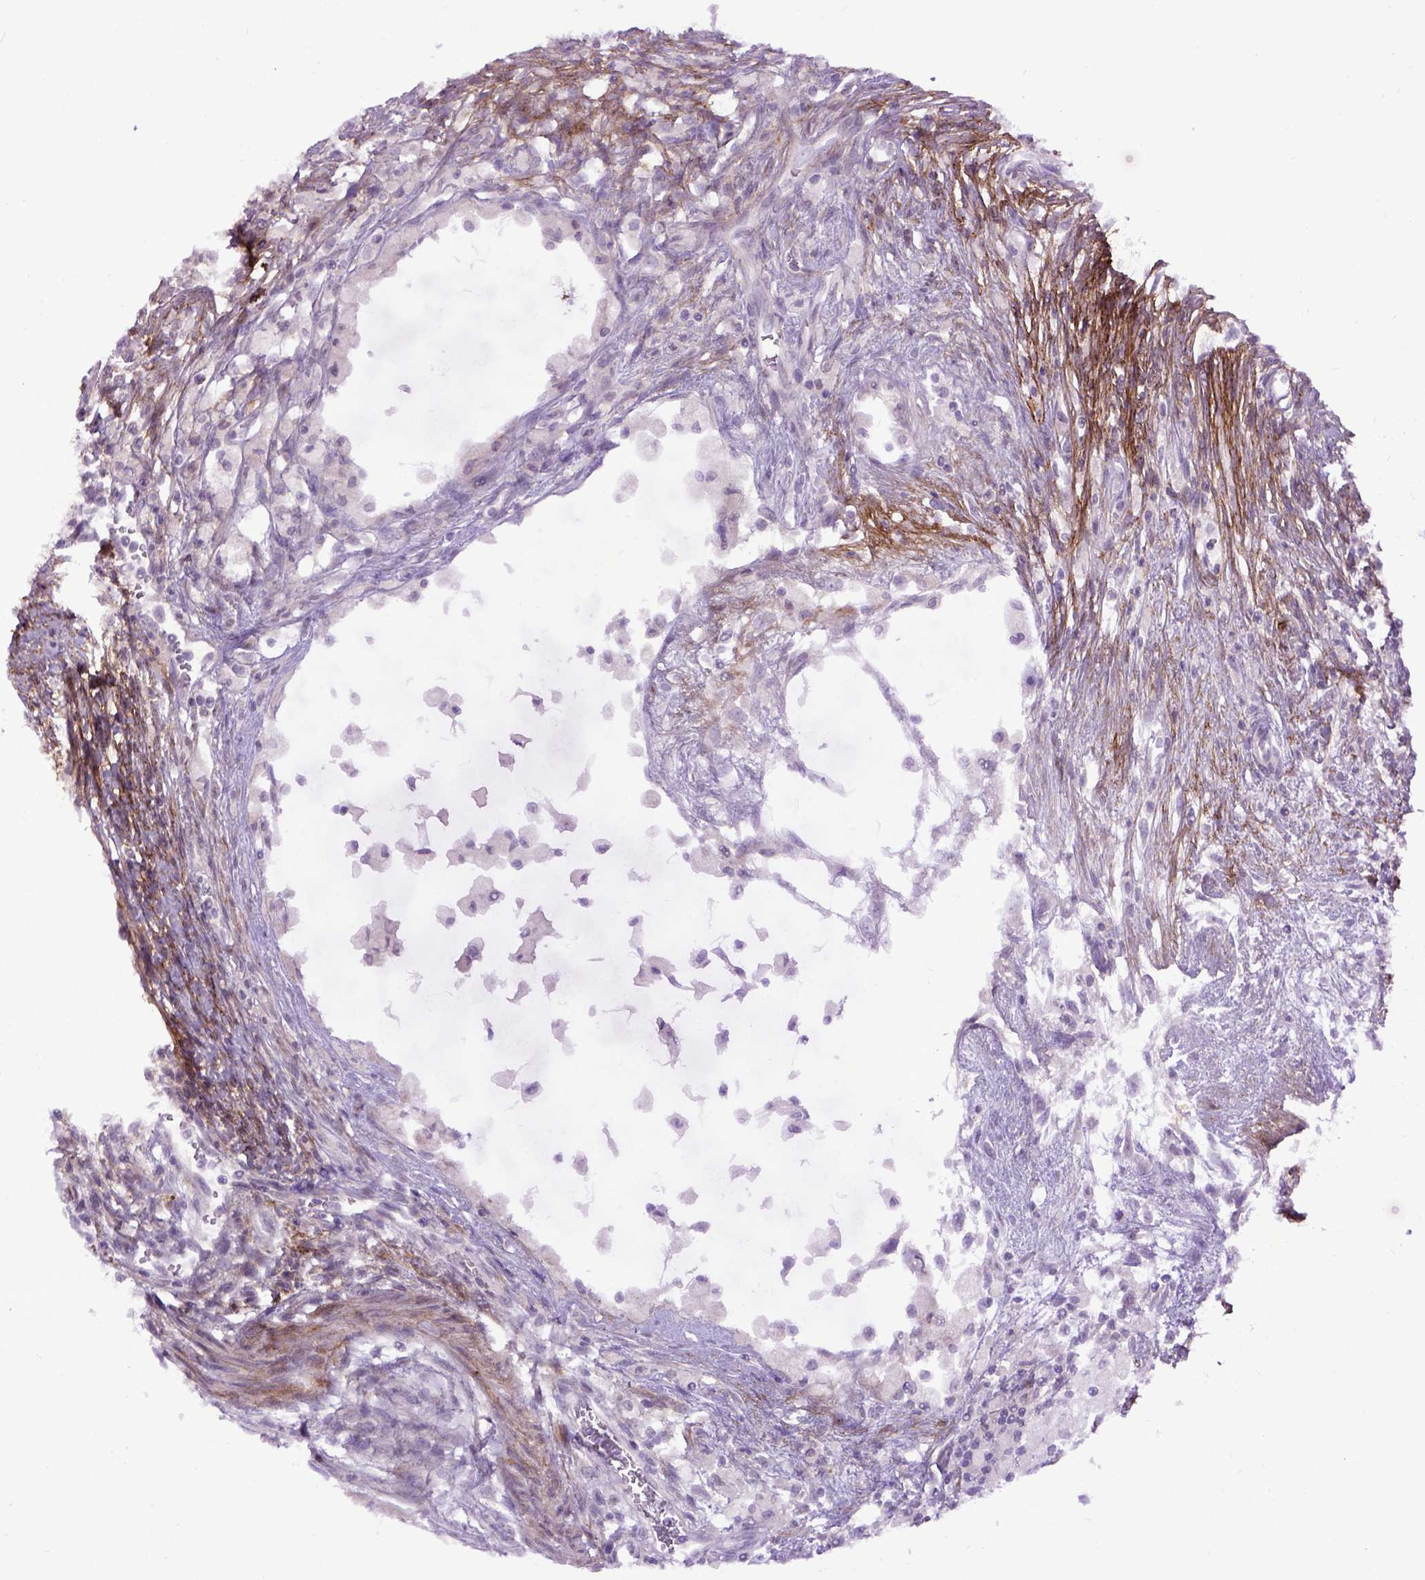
{"staining": {"intensity": "negative", "quantity": "none", "location": "none"}, "tissue": "testis cancer", "cell_type": "Tumor cells", "image_type": "cancer", "snomed": [{"axis": "morphology", "description": "Carcinoma, Embryonal, NOS"}, {"axis": "topography", "description": "Testis"}], "caption": "The image demonstrates no staining of tumor cells in embryonal carcinoma (testis).", "gene": "EMILIN3", "patient": {"sex": "male", "age": 37}}